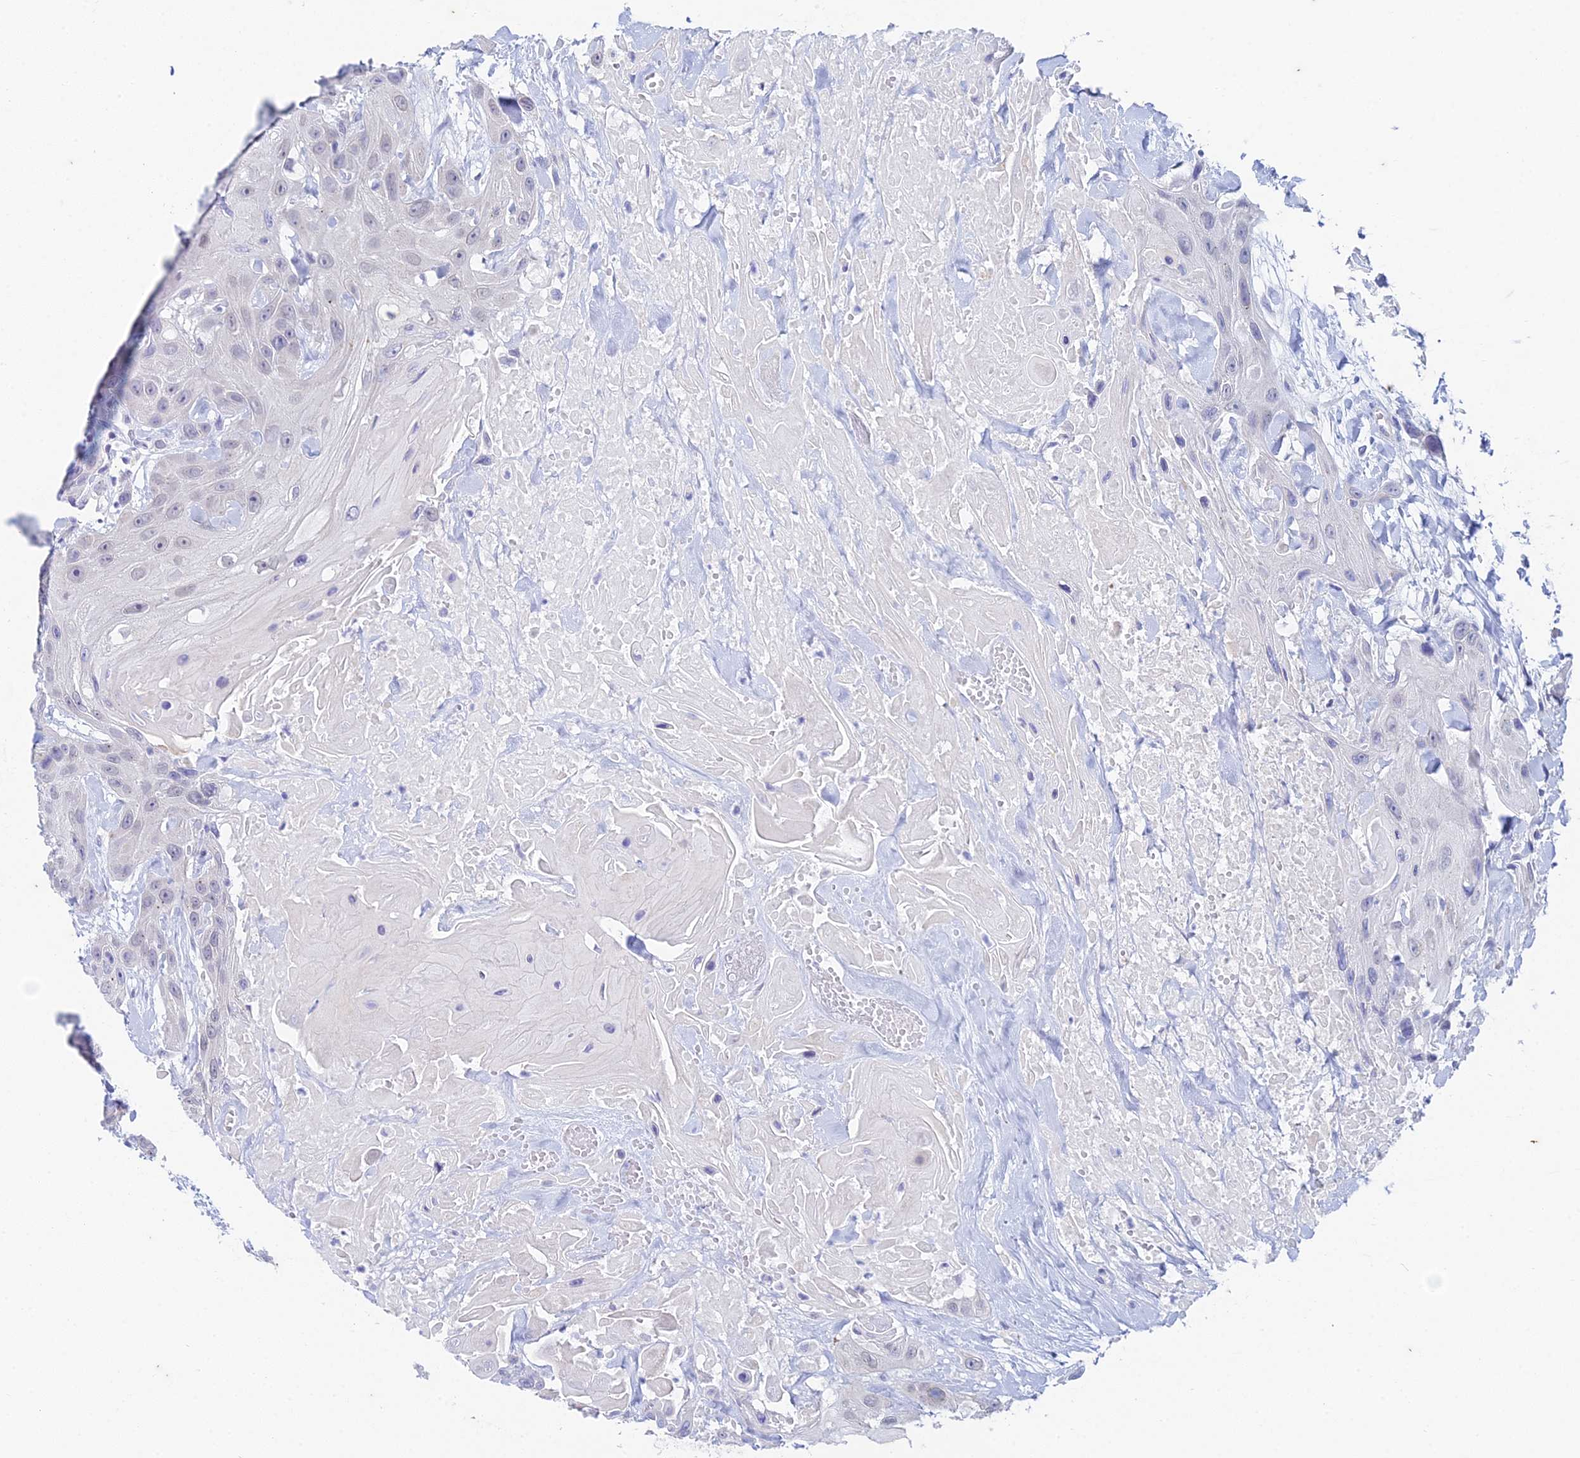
{"staining": {"intensity": "negative", "quantity": "none", "location": "none"}, "tissue": "head and neck cancer", "cell_type": "Tumor cells", "image_type": "cancer", "snomed": [{"axis": "morphology", "description": "Squamous cell carcinoma, NOS"}, {"axis": "topography", "description": "Head-Neck"}], "caption": "The photomicrograph displays no significant expression in tumor cells of head and neck cancer.", "gene": "EEF2KMT", "patient": {"sex": "male", "age": 81}}